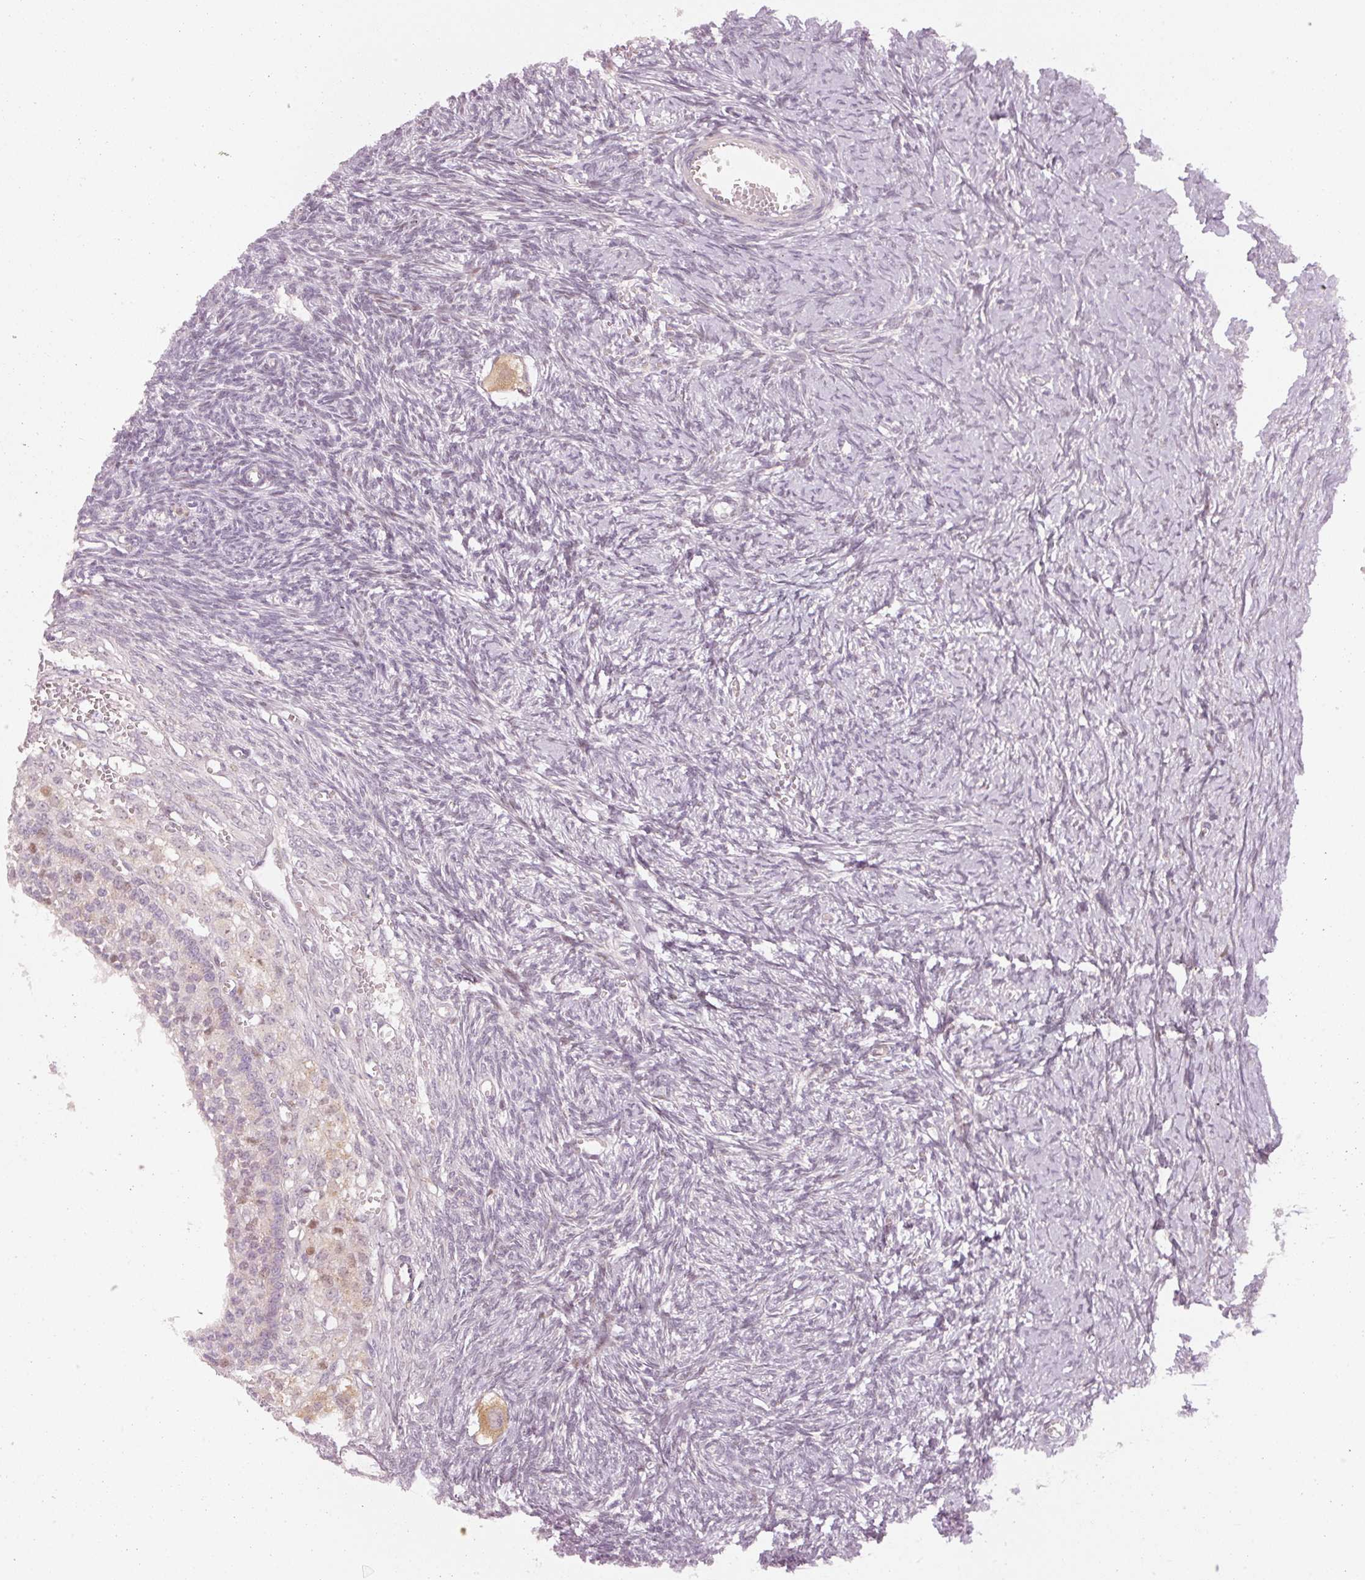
{"staining": {"intensity": "moderate", "quantity": ">75%", "location": "cytoplasmic/membranous"}, "tissue": "ovary", "cell_type": "Follicle cells", "image_type": "normal", "snomed": [{"axis": "morphology", "description": "Normal tissue, NOS"}, {"axis": "topography", "description": "Ovary"}], "caption": "A medium amount of moderate cytoplasmic/membranous staining is appreciated in approximately >75% of follicle cells in benign ovary.", "gene": "DAPP1", "patient": {"sex": "female", "age": 39}}